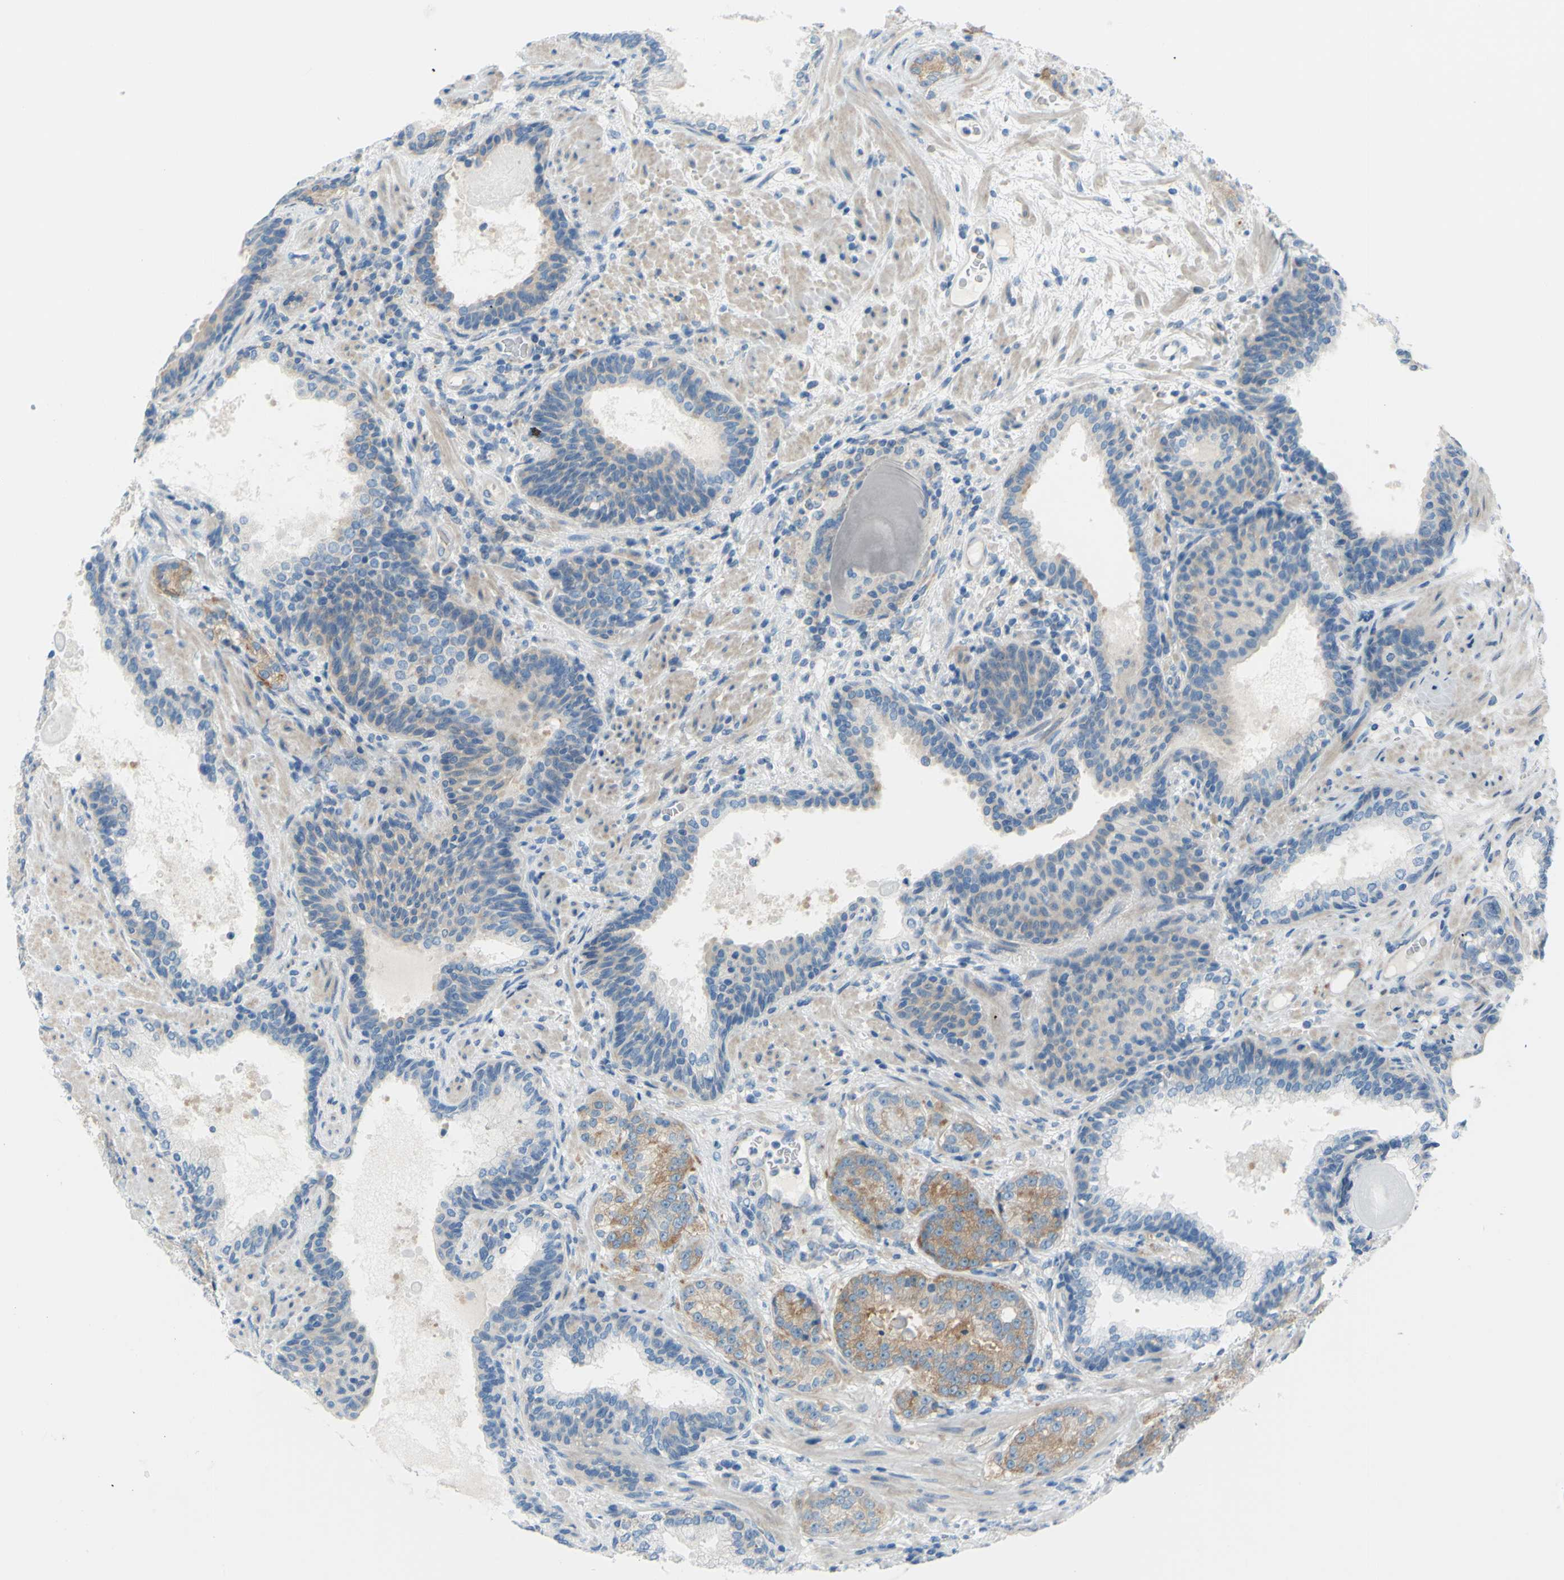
{"staining": {"intensity": "weak", "quantity": "25%-75%", "location": "cytoplasmic/membranous"}, "tissue": "prostate cancer", "cell_type": "Tumor cells", "image_type": "cancer", "snomed": [{"axis": "morphology", "description": "Adenocarcinoma, High grade"}, {"axis": "topography", "description": "Prostate"}], "caption": "Immunohistochemical staining of prostate adenocarcinoma (high-grade) displays weak cytoplasmic/membranous protein expression in approximately 25%-75% of tumor cells.", "gene": "FRMD4B", "patient": {"sex": "male", "age": 61}}